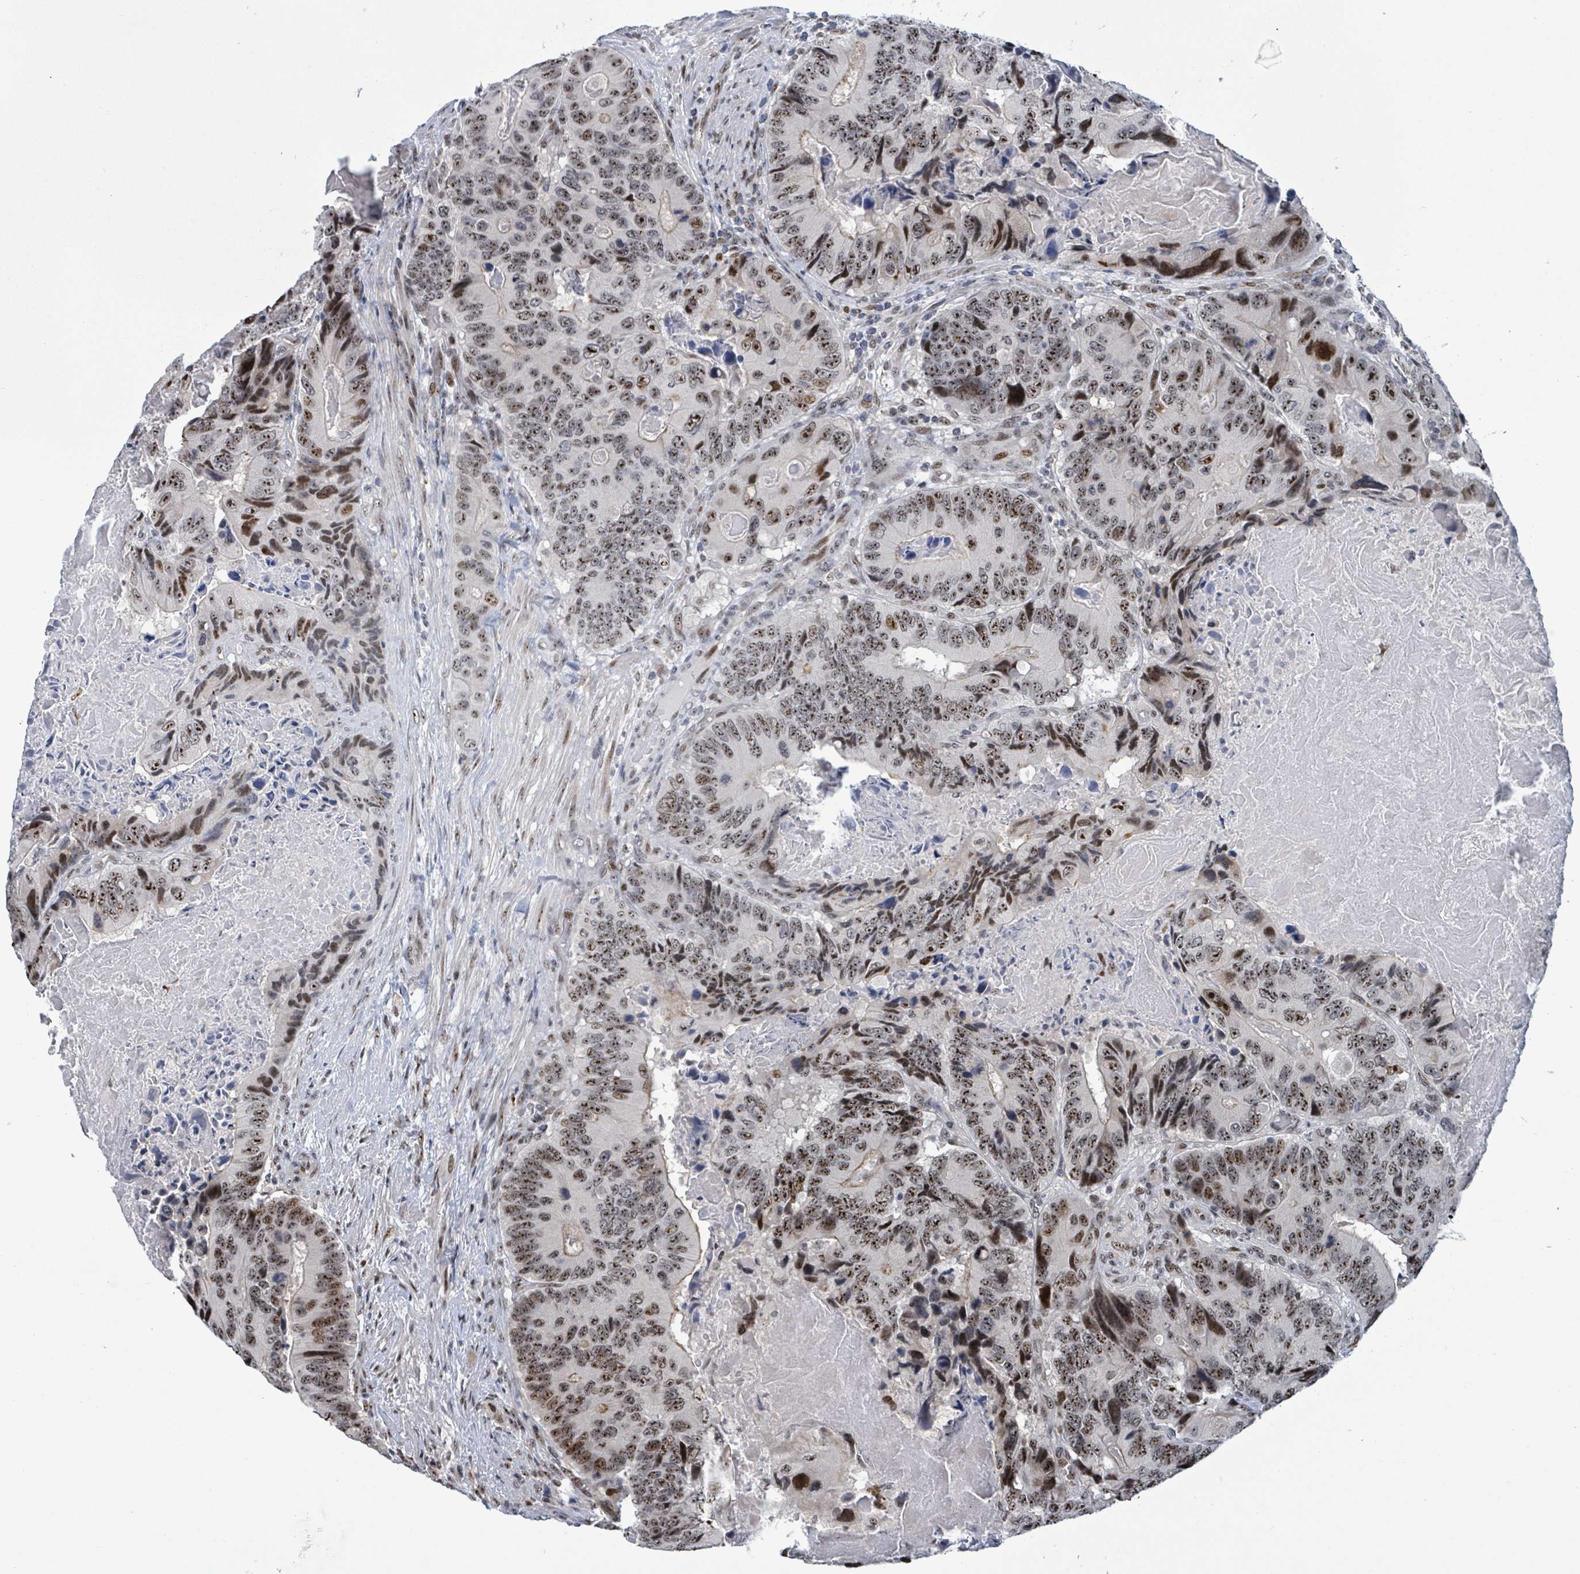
{"staining": {"intensity": "strong", "quantity": ">75%", "location": "nuclear"}, "tissue": "colorectal cancer", "cell_type": "Tumor cells", "image_type": "cancer", "snomed": [{"axis": "morphology", "description": "Adenocarcinoma, NOS"}, {"axis": "topography", "description": "Colon"}], "caption": "Protein staining of colorectal cancer (adenocarcinoma) tissue displays strong nuclear staining in approximately >75% of tumor cells. The protein of interest is stained brown, and the nuclei are stained in blue (DAB IHC with brightfield microscopy, high magnification).", "gene": "RRN3", "patient": {"sex": "male", "age": 84}}